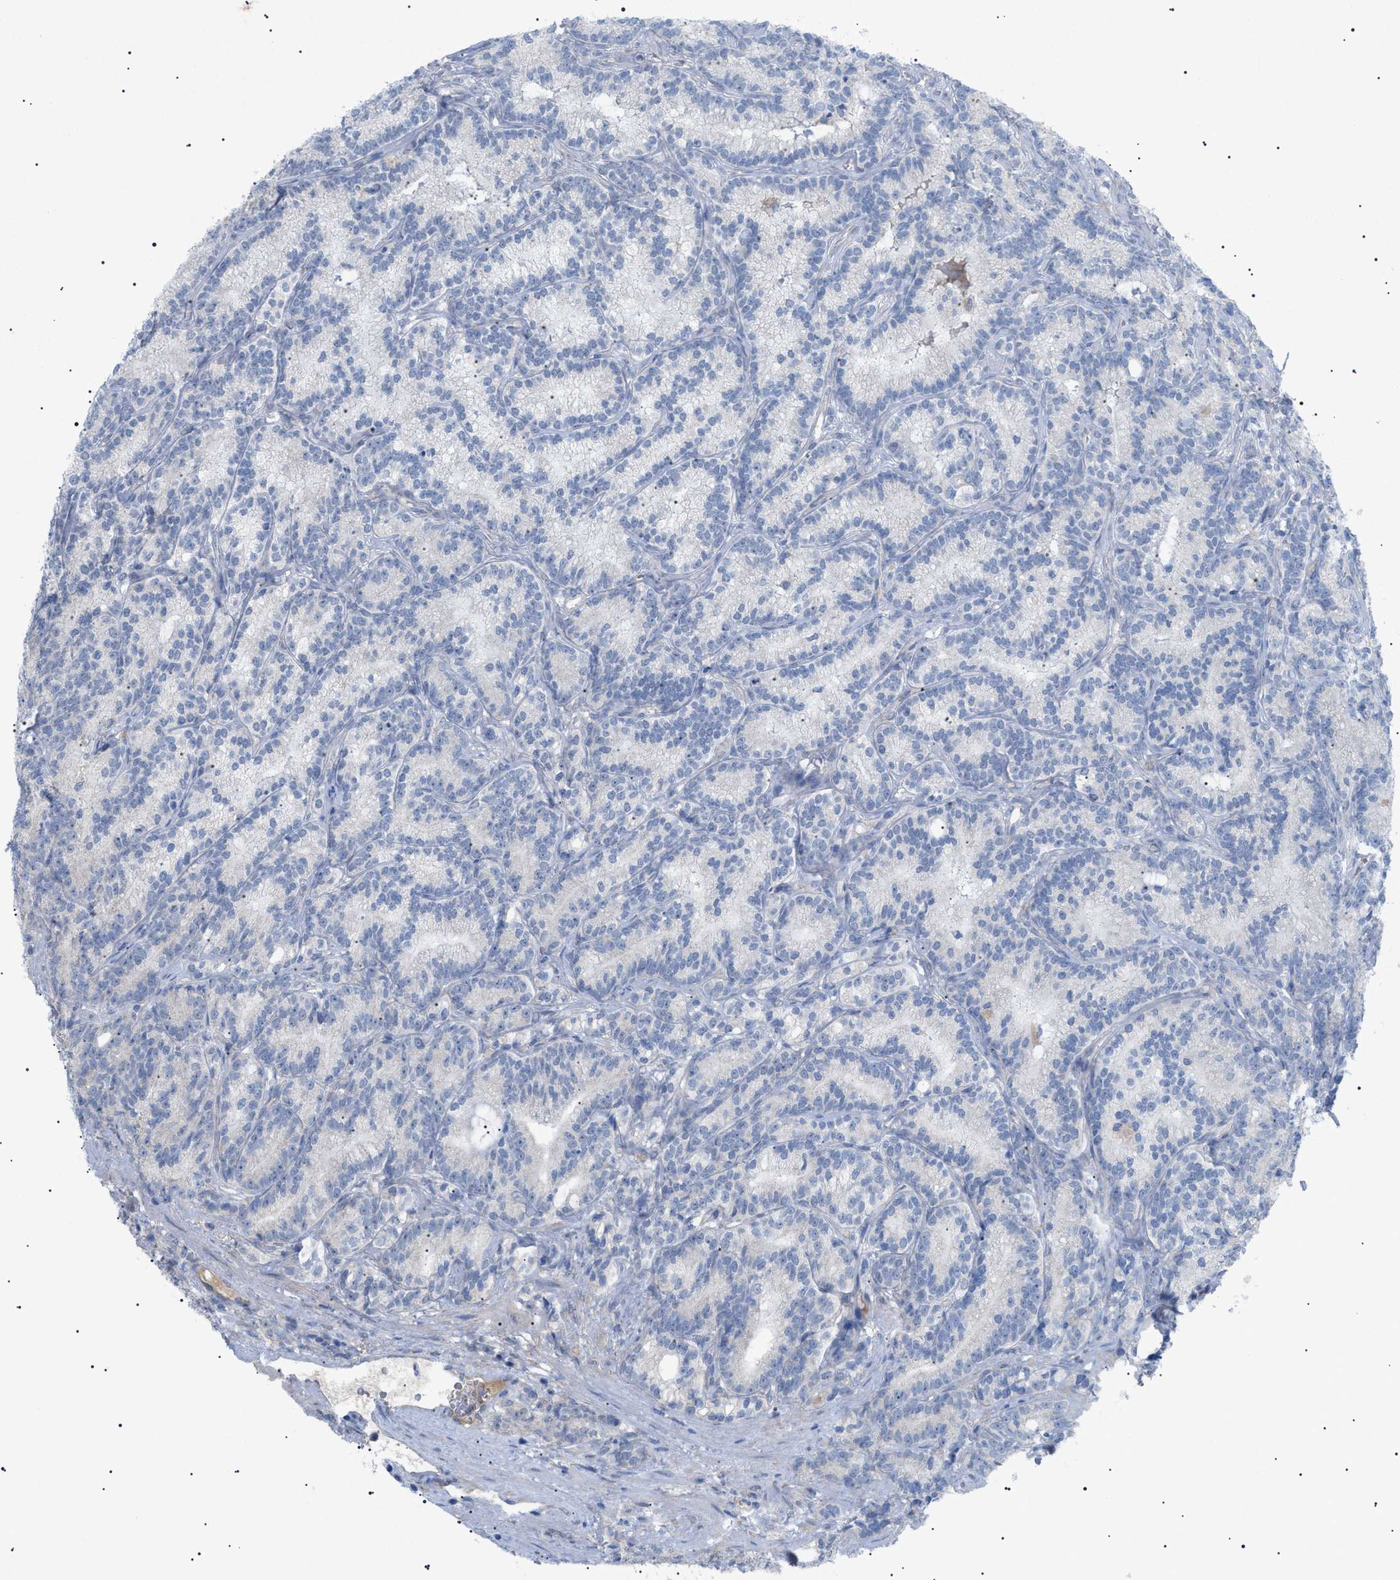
{"staining": {"intensity": "negative", "quantity": "none", "location": "none"}, "tissue": "prostate cancer", "cell_type": "Tumor cells", "image_type": "cancer", "snomed": [{"axis": "morphology", "description": "Adenocarcinoma, Low grade"}, {"axis": "topography", "description": "Prostate"}], "caption": "Tumor cells show no significant expression in prostate cancer (low-grade adenocarcinoma).", "gene": "ADAMTS1", "patient": {"sex": "male", "age": 89}}